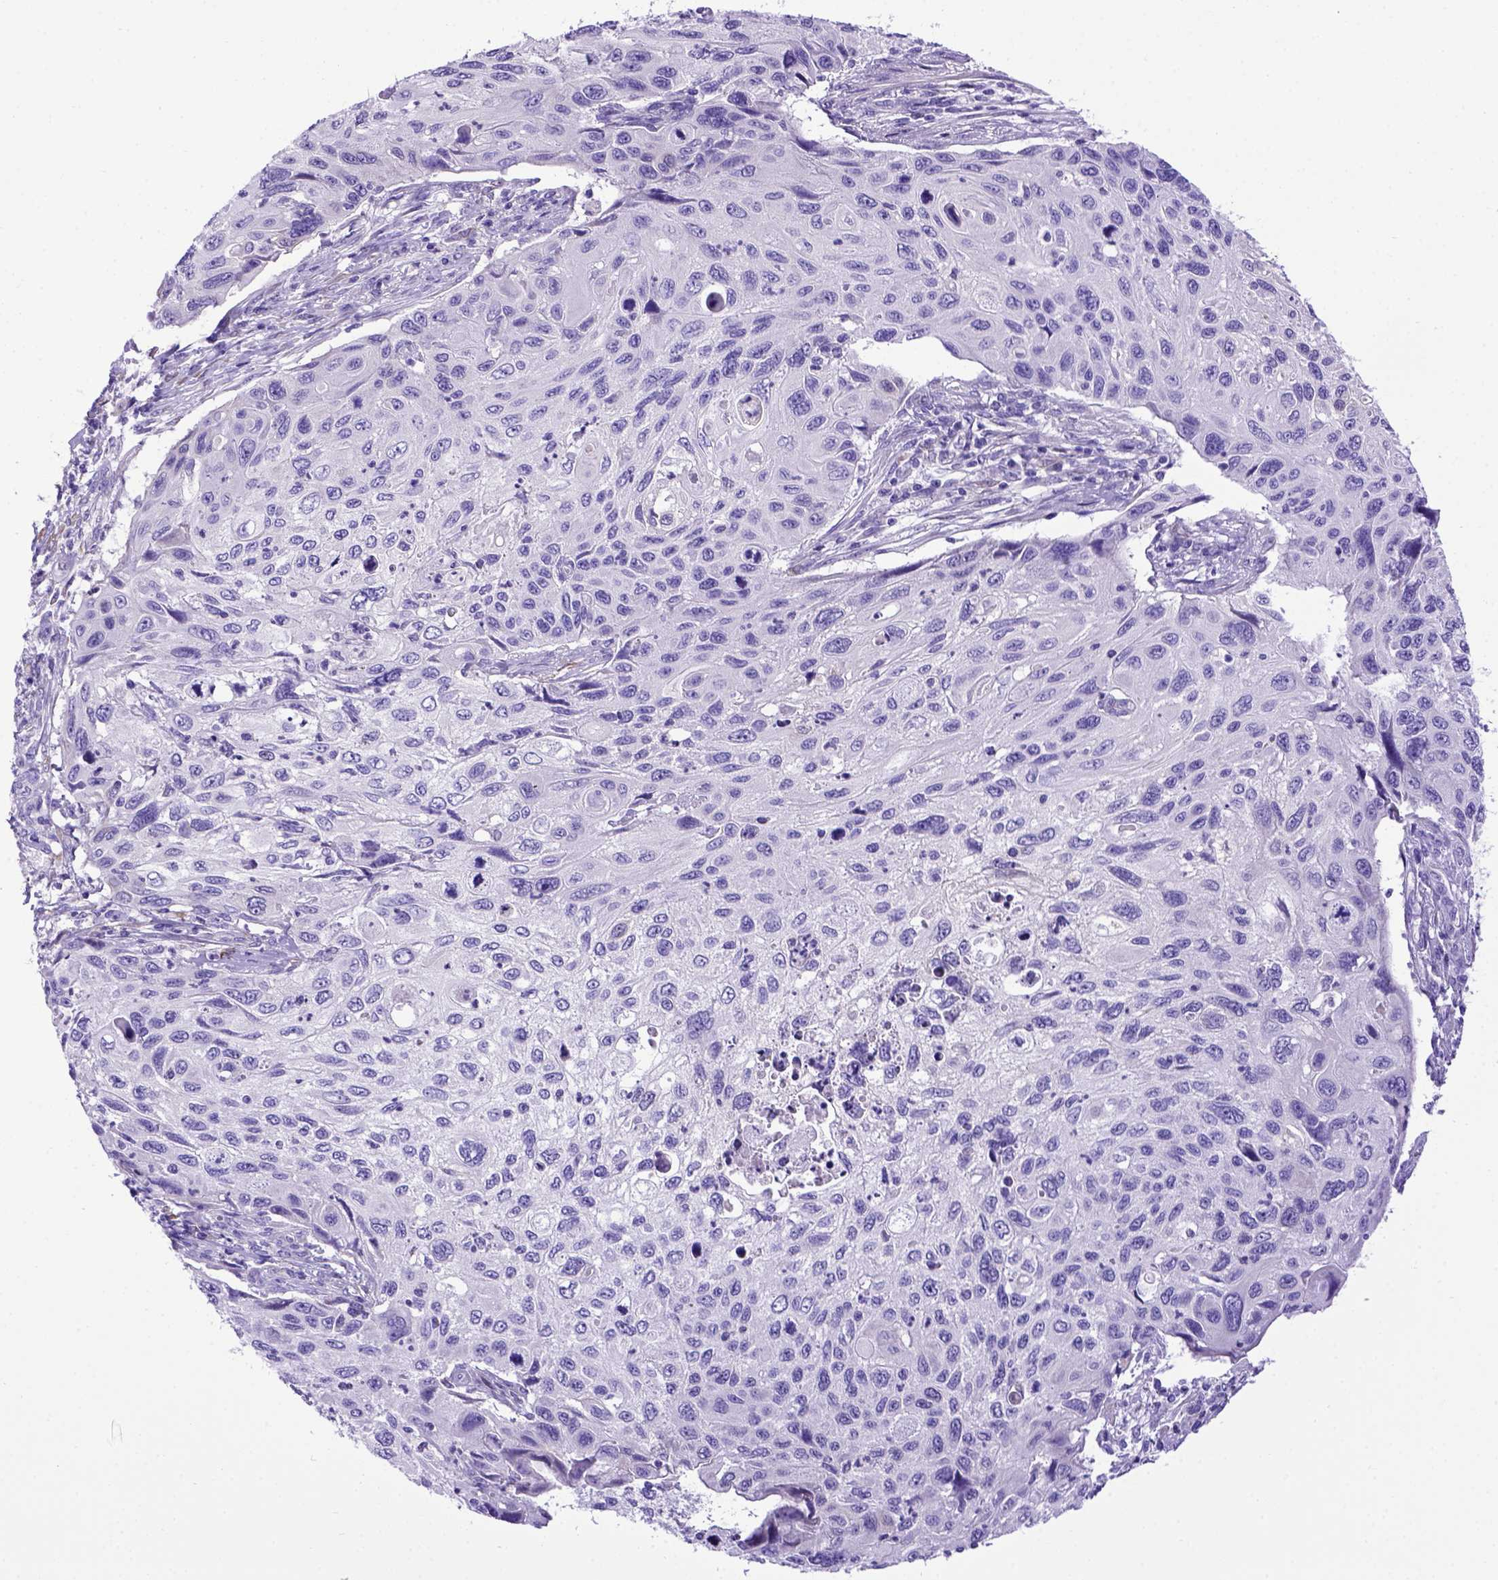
{"staining": {"intensity": "negative", "quantity": "none", "location": "none"}, "tissue": "cervical cancer", "cell_type": "Tumor cells", "image_type": "cancer", "snomed": [{"axis": "morphology", "description": "Squamous cell carcinoma, NOS"}, {"axis": "topography", "description": "Cervix"}], "caption": "DAB immunohistochemical staining of squamous cell carcinoma (cervical) exhibits no significant positivity in tumor cells.", "gene": "PTGES", "patient": {"sex": "female", "age": 70}}